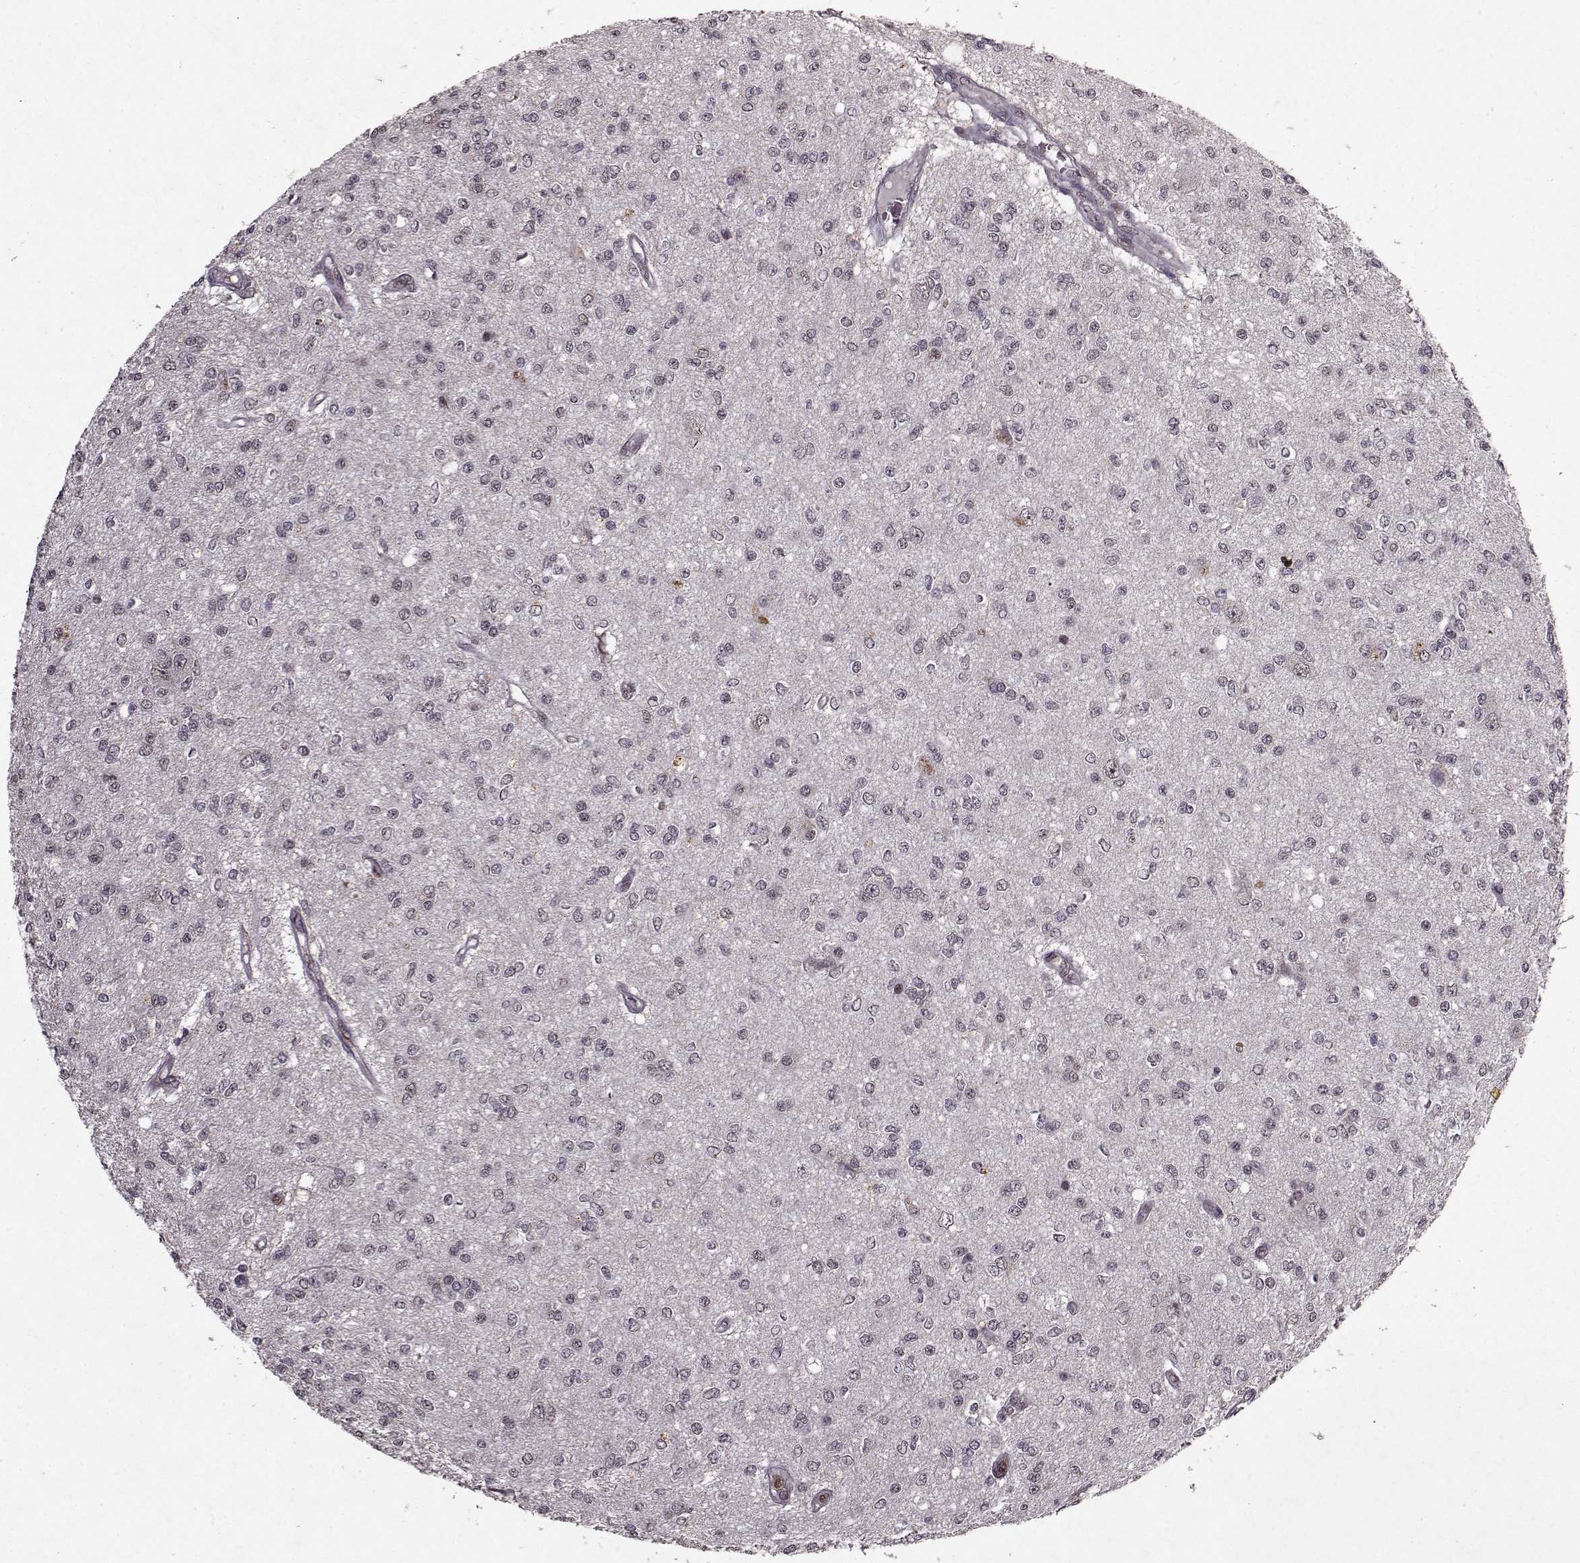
{"staining": {"intensity": "negative", "quantity": "none", "location": "none"}, "tissue": "glioma", "cell_type": "Tumor cells", "image_type": "cancer", "snomed": [{"axis": "morphology", "description": "Glioma, malignant, Low grade"}, {"axis": "topography", "description": "Brain"}], "caption": "Tumor cells are negative for brown protein staining in malignant low-grade glioma. The staining is performed using DAB (3,3'-diaminobenzidine) brown chromogen with nuclei counter-stained in using hematoxylin.", "gene": "PSMA7", "patient": {"sex": "male", "age": 67}}